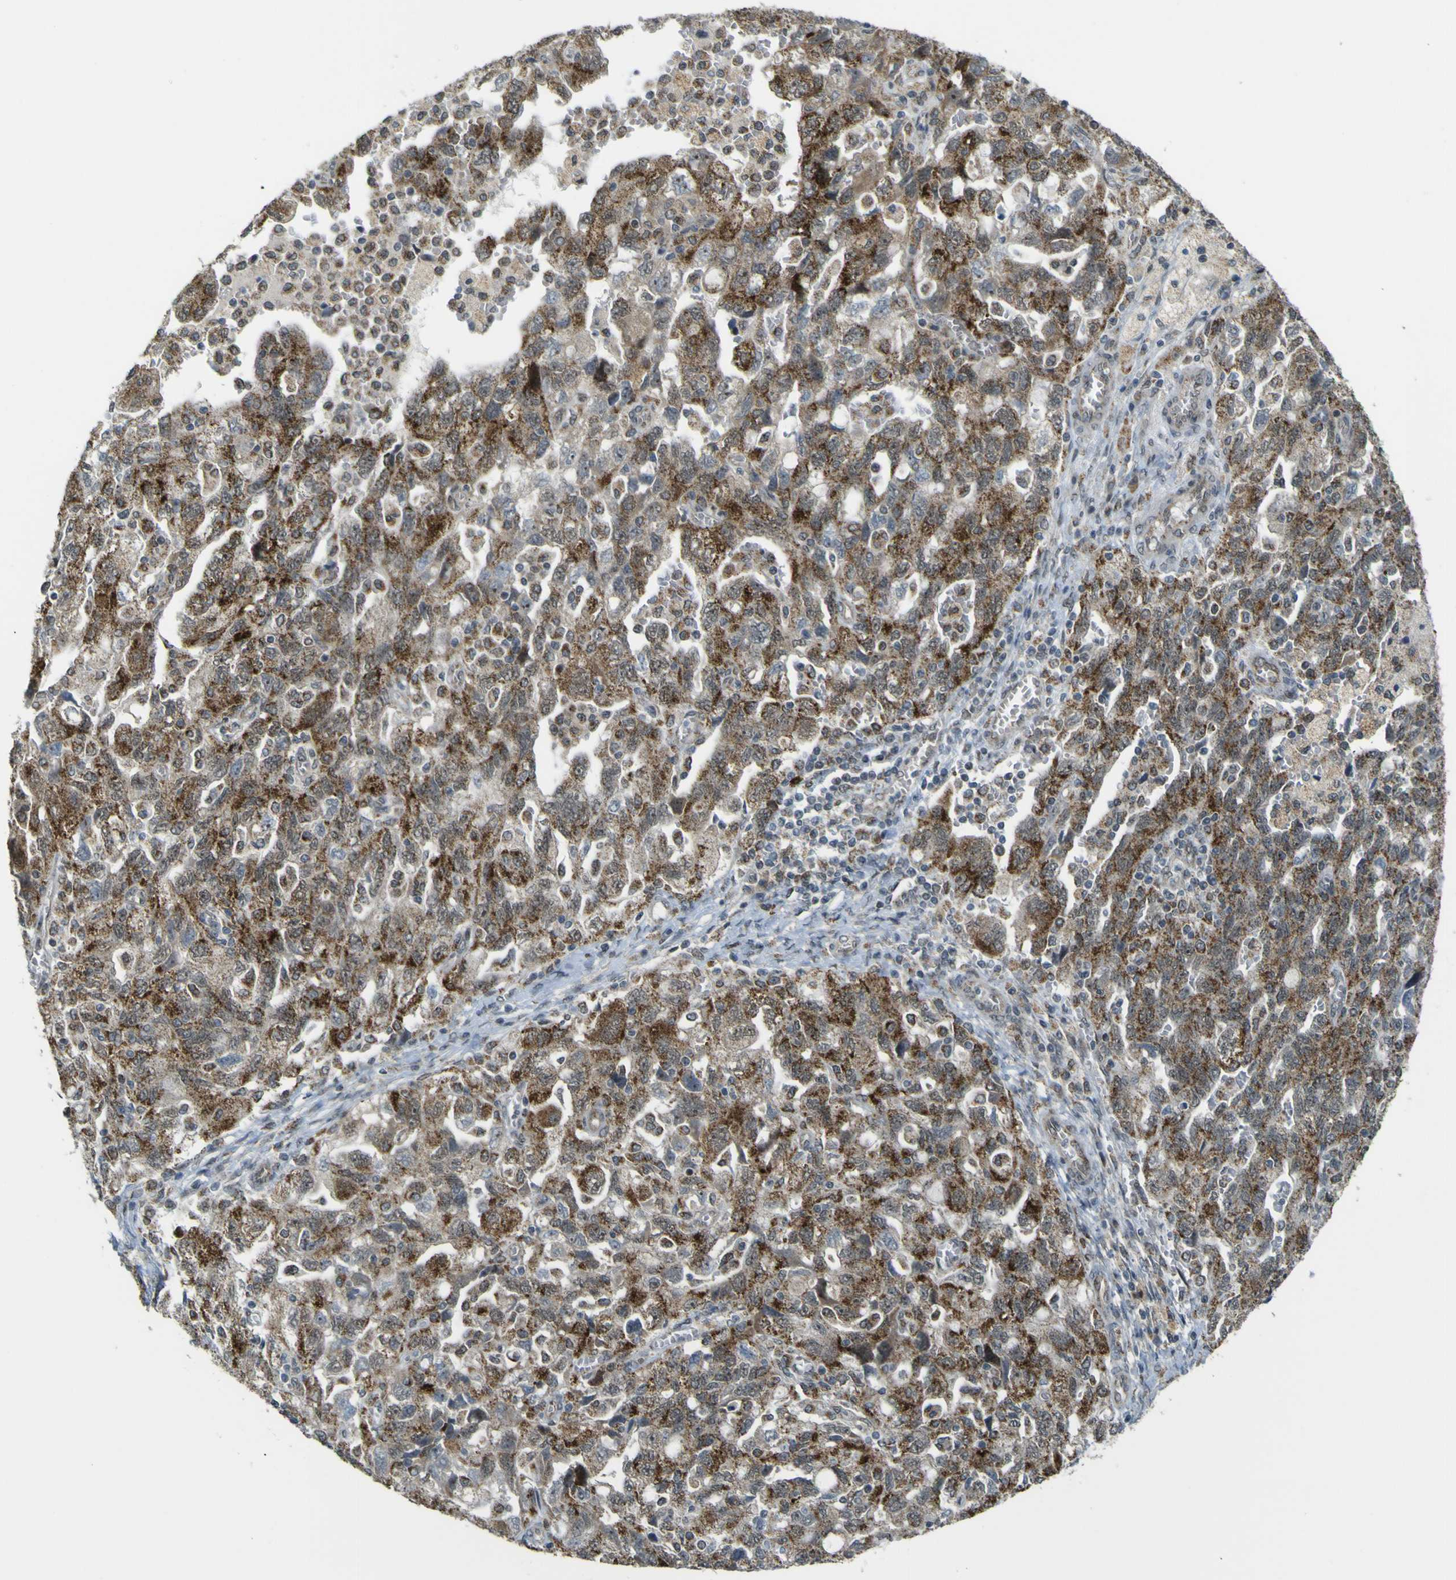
{"staining": {"intensity": "strong", "quantity": ">75%", "location": "cytoplasmic/membranous"}, "tissue": "ovarian cancer", "cell_type": "Tumor cells", "image_type": "cancer", "snomed": [{"axis": "morphology", "description": "Carcinoma, NOS"}, {"axis": "morphology", "description": "Cystadenocarcinoma, serous, NOS"}, {"axis": "topography", "description": "Ovary"}], "caption": "Immunohistochemistry image of neoplastic tissue: human serous cystadenocarcinoma (ovarian) stained using immunohistochemistry (IHC) displays high levels of strong protein expression localized specifically in the cytoplasmic/membranous of tumor cells, appearing as a cytoplasmic/membranous brown color.", "gene": "ACBD5", "patient": {"sex": "female", "age": 69}}